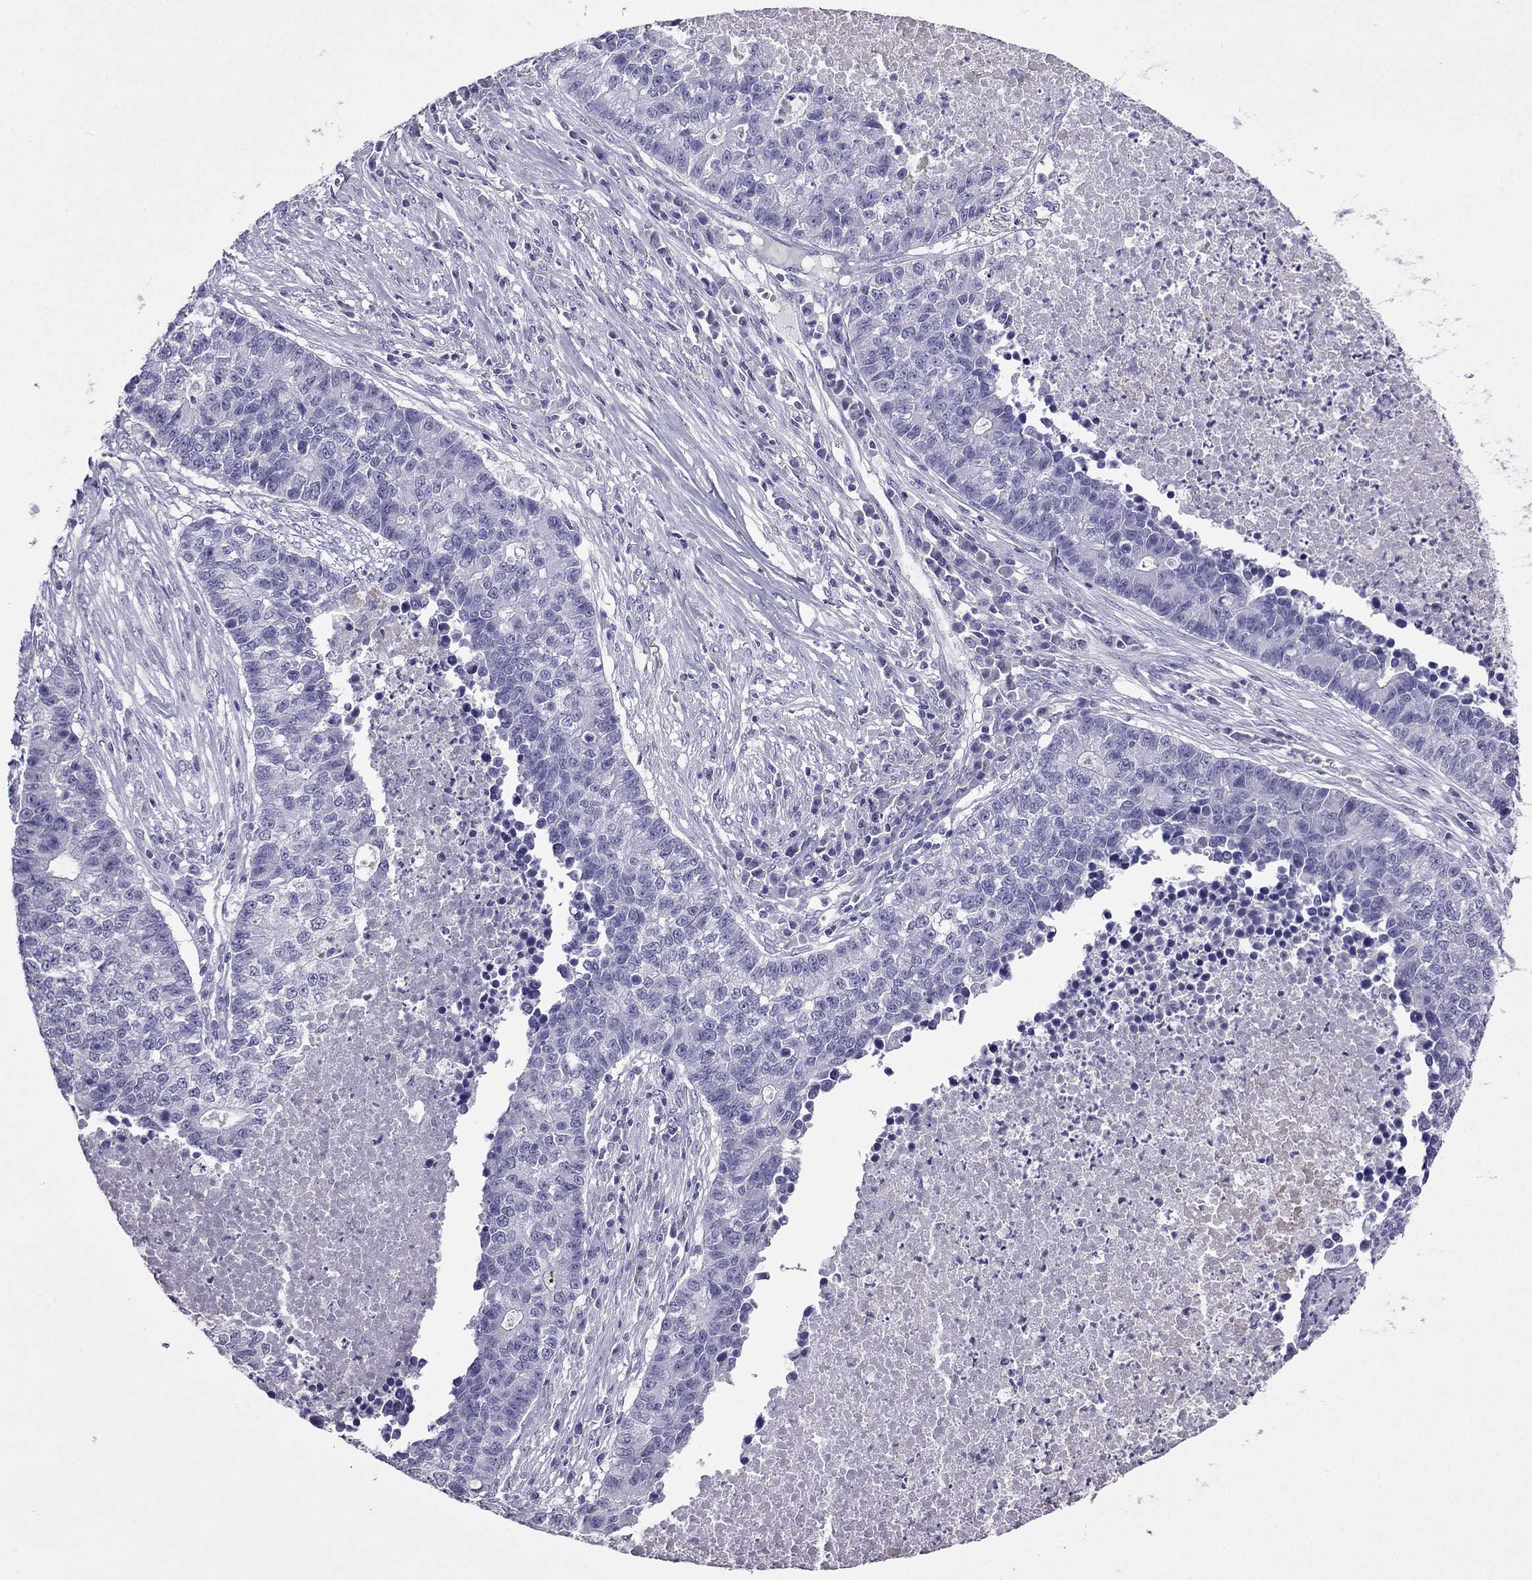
{"staining": {"intensity": "negative", "quantity": "none", "location": "none"}, "tissue": "lung cancer", "cell_type": "Tumor cells", "image_type": "cancer", "snomed": [{"axis": "morphology", "description": "Adenocarcinoma, NOS"}, {"axis": "topography", "description": "Lung"}], "caption": "Photomicrograph shows no protein positivity in tumor cells of lung adenocarcinoma tissue.", "gene": "CDHR4", "patient": {"sex": "male", "age": 57}}